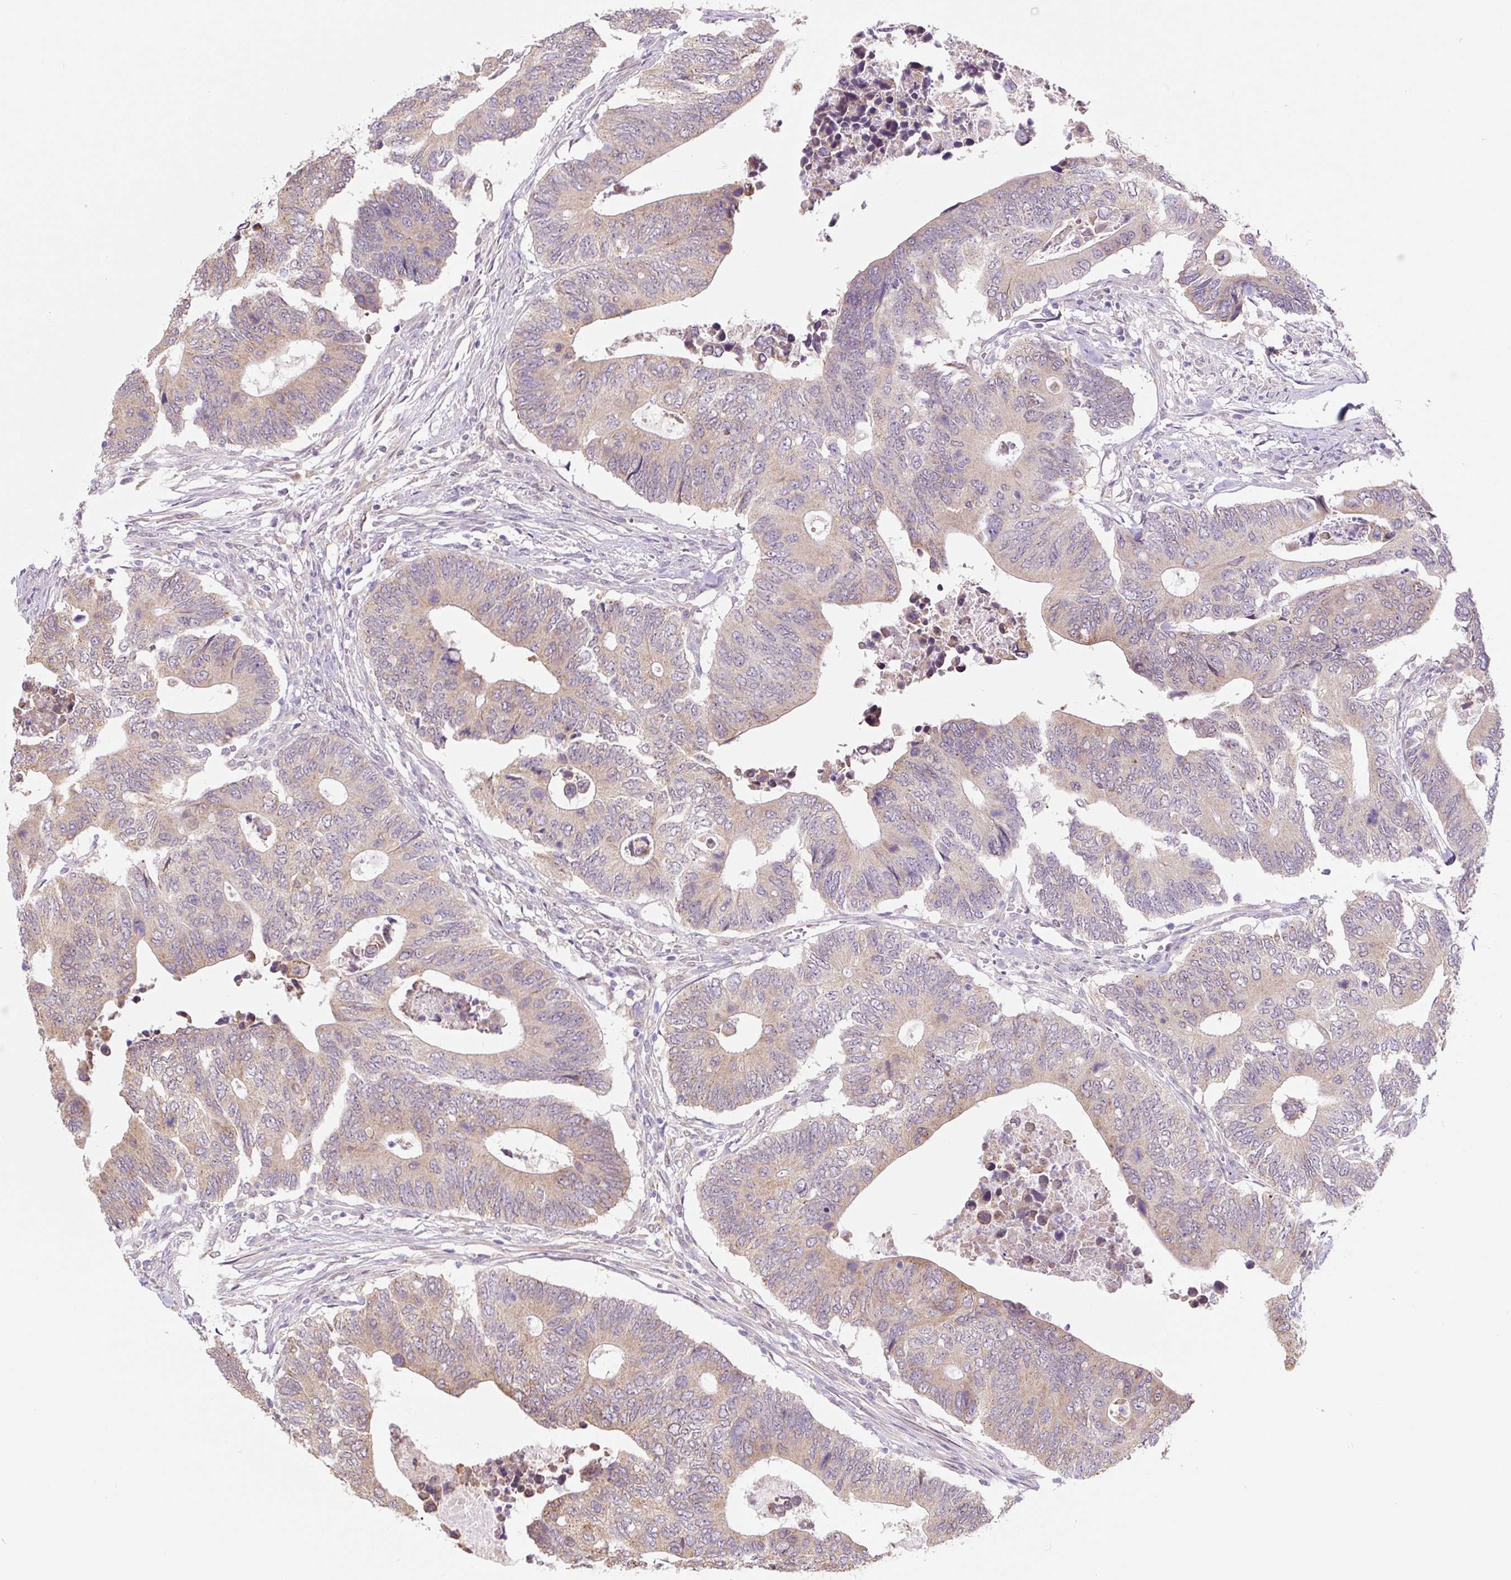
{"staining": {"intensity": "weak", "quantity": ">75%", "location": "cytoplasmic/membranous"}, "tissue": "colorectal cancer", "cell_type": "Tumor cells", "image_type": "cancer", "snomed": [{"axis": "morphology", "description": "Adenocarcinoma, NOS"}, {"axis": "topography", "description": "Colon"}], "caption": "Brown immunohistochemical staining in colorectal cancer (adenocarcinoma) displays weak cytoplasmic/membranous positivity in approximately >75% of tumor cells. (DAB (3,3'-diaminobenzidine) = brown stain, brightfield microscopy at high magnification).", "gene": "ASRGL1", "patient": {"sex": "male", "age": 87}}